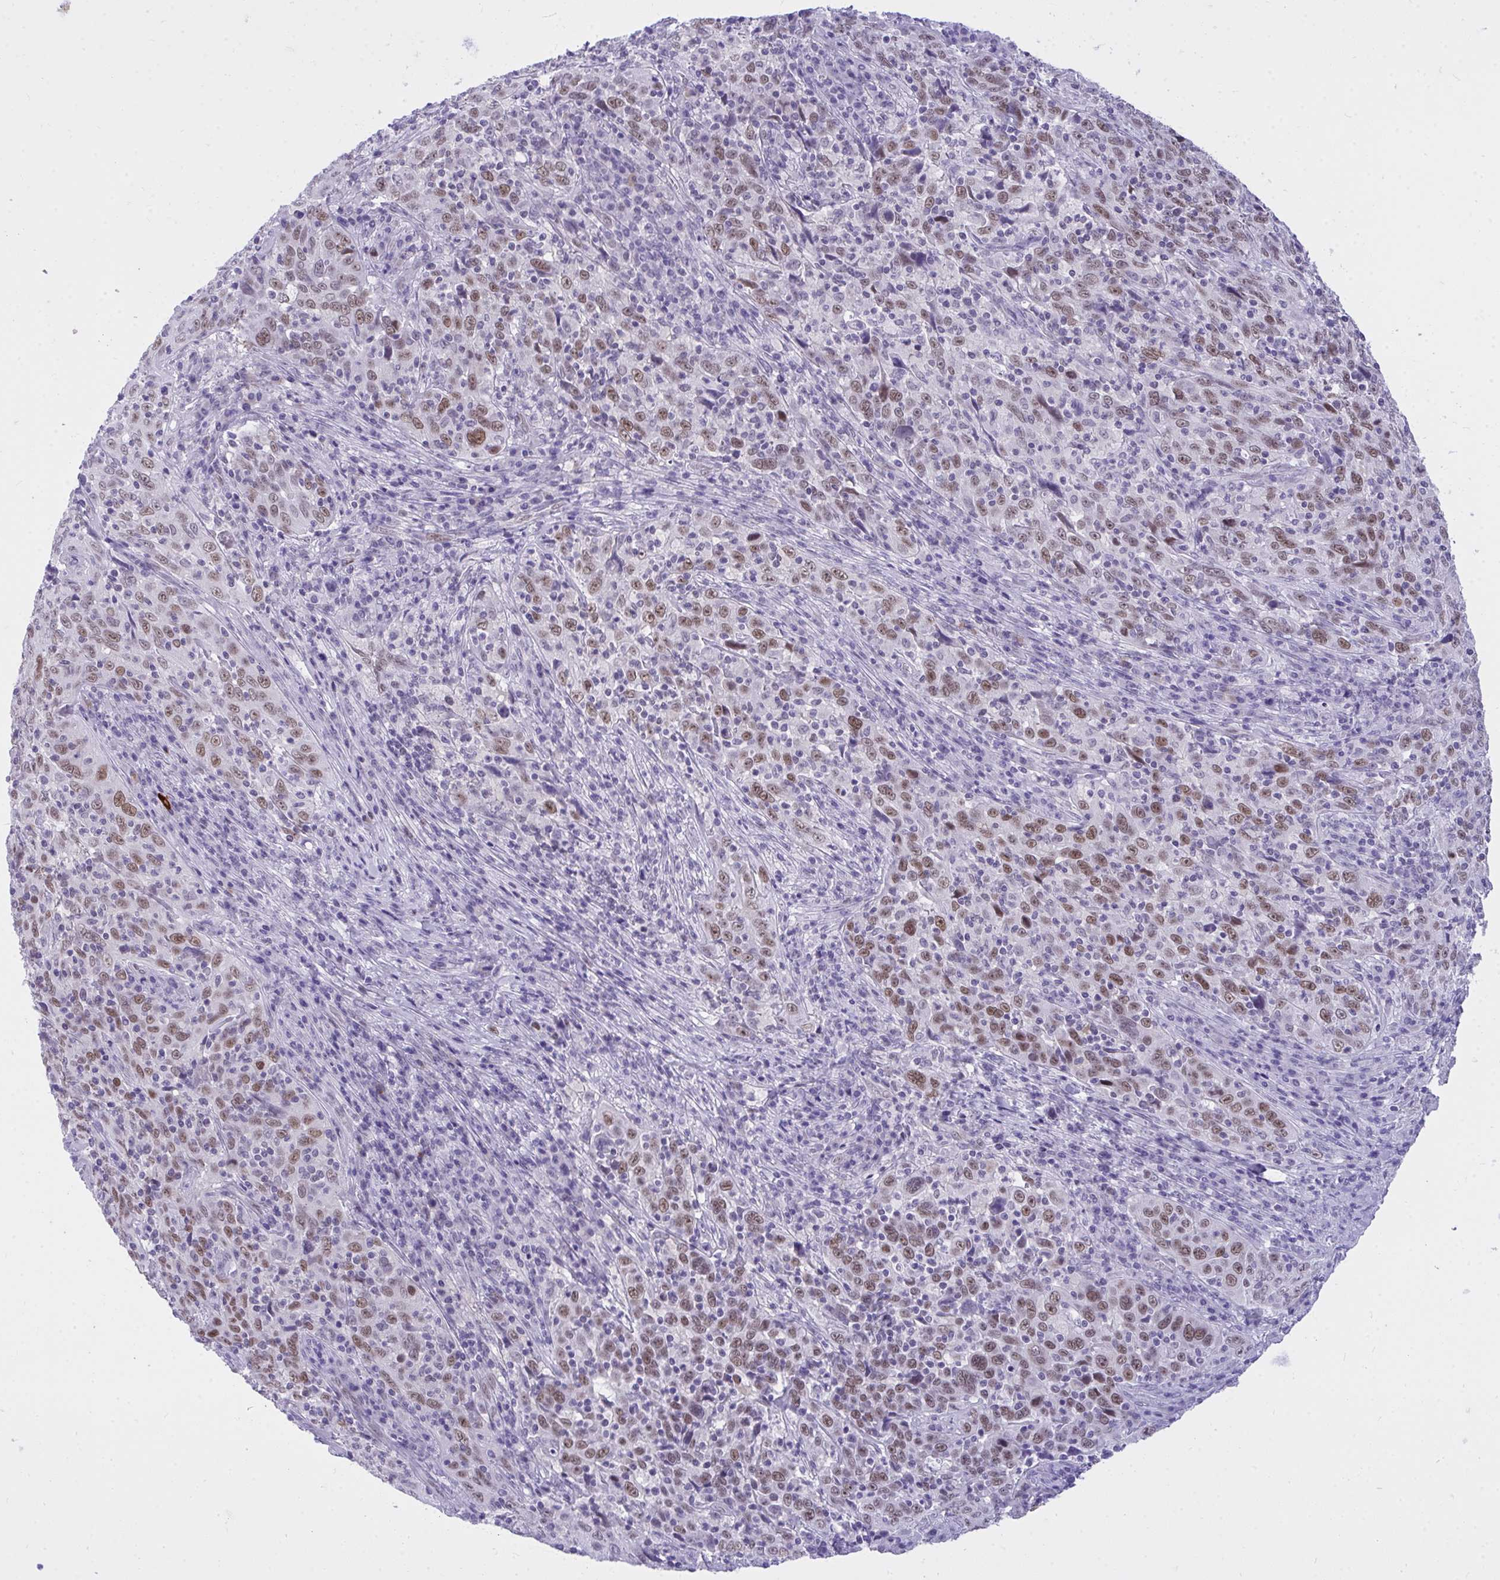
{"staining": {"intensity": "moderate", "quantity": "25%-75%", "location": "nuclear"}, "tissue": "cervical cancer", "cell_type": "Tumor cells", "image_type": "cancer", "snomed": [{"axis": "morphology", "description": "Squamous cell carcinoma, NOS"}, {"axis": "topography", "description": "Cervix"}], "caption": "Human cervical cancer stained with a brown dye shows moderate nuclear positive expression in approximately 25%-75% of tumor cells.", "gene": "TEAD4", "patient": {"sex": "female", "age": 46}}